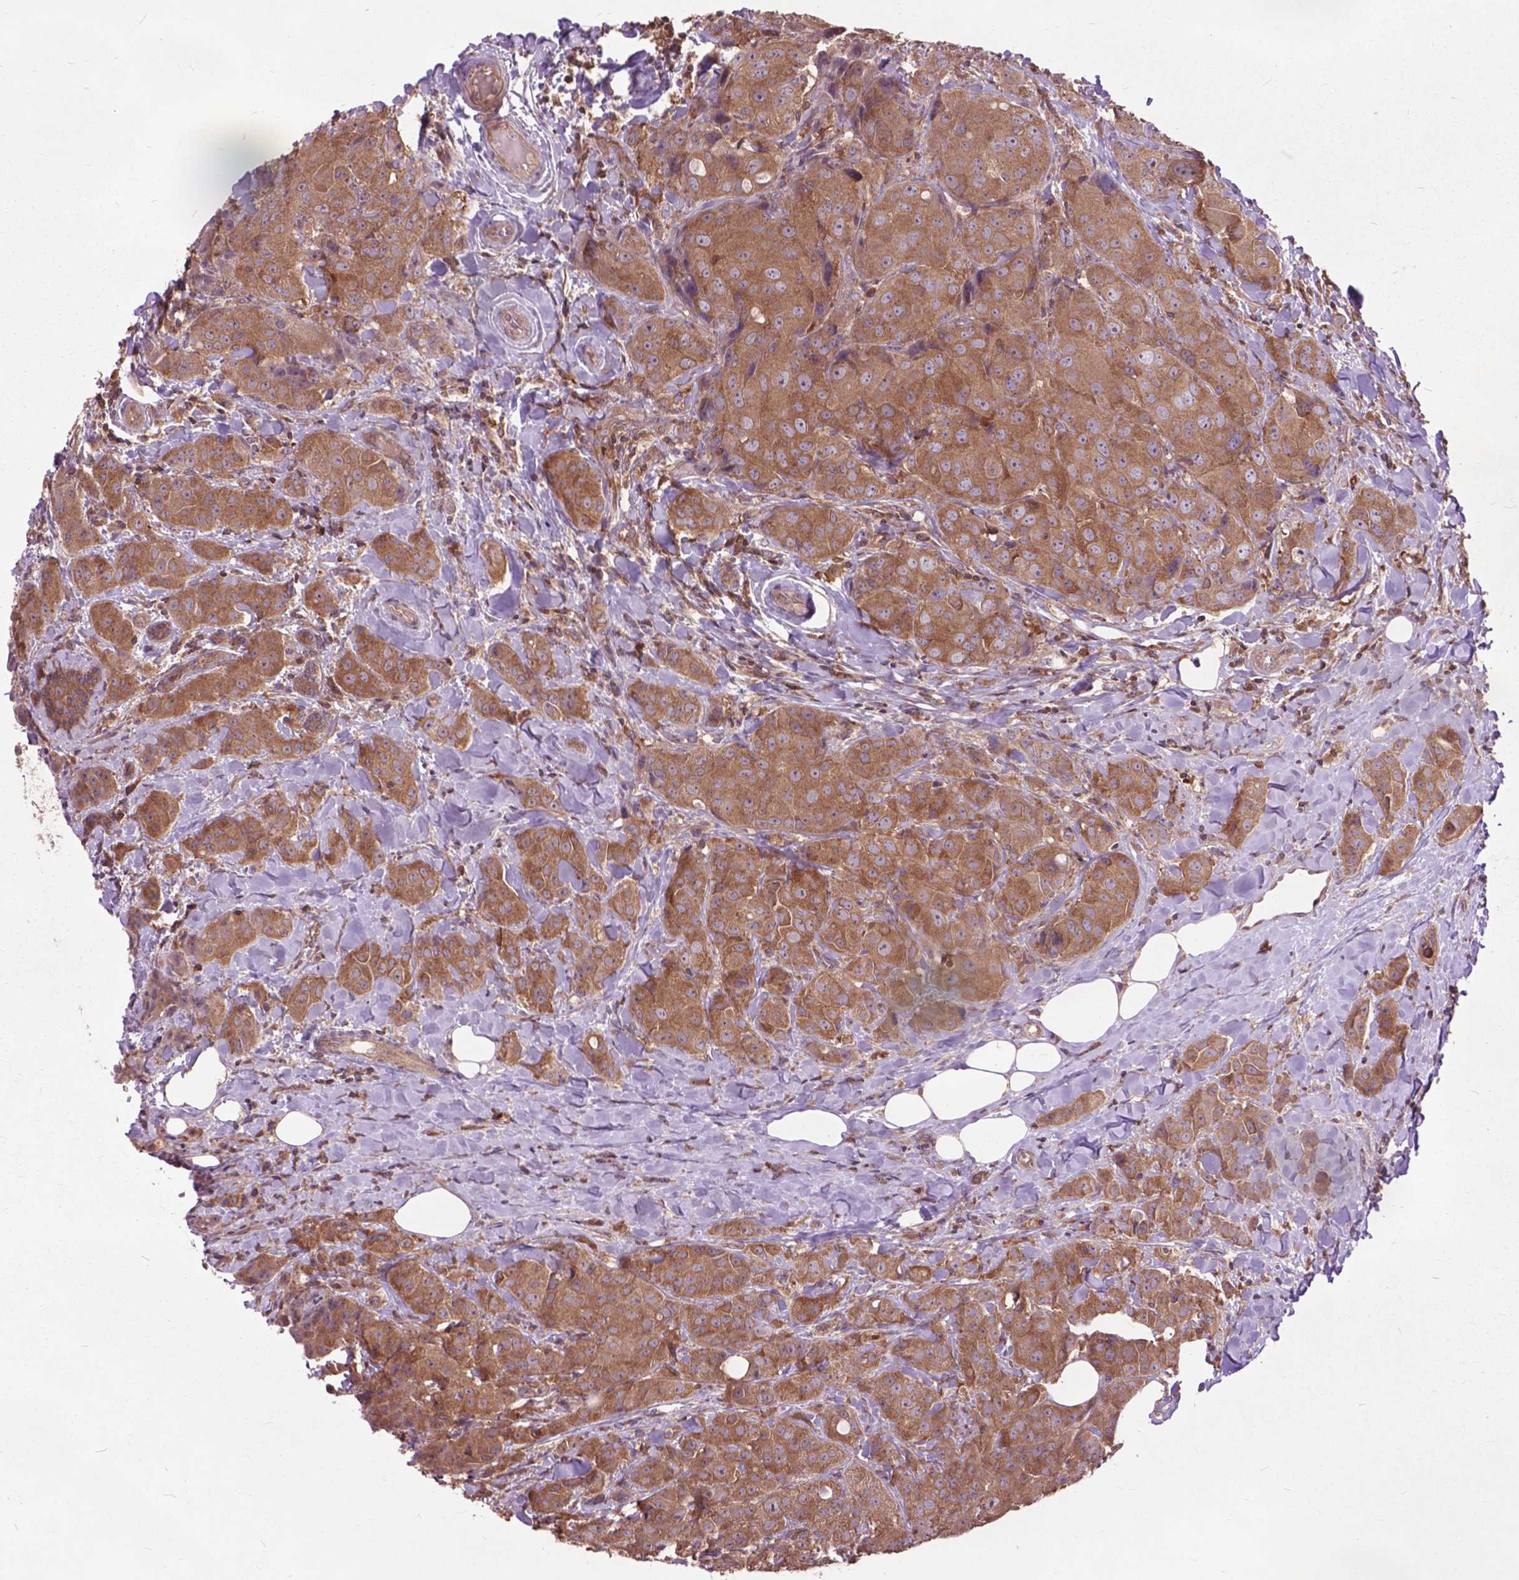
{"staining": {"intensity": "moderate", "quantity": ">75%", "location": "cytoplasmic/membranous"}, "tissue": "breast cancer", "cell_type": "Tumor cells", "image_type": "cancer", "snomed": [{"axis": "morphology", "description": "Duct carcinoma"}, {"axis": "topography", "description": "Breast"}], "caption": "Immunohistochemistry (IHC) (DAB (3,3'-diaminobenzidine)) staining of human breast cancer displays moderate cytoplasmic/membranous protein staining in about >75% of tumor cells. (DAB (3,3'-diaminobenzidine) = brown stain, brightfield microscopy at high magnification).", "gene": "ARAF", "patient": {"sex": "female", "age": 43}}